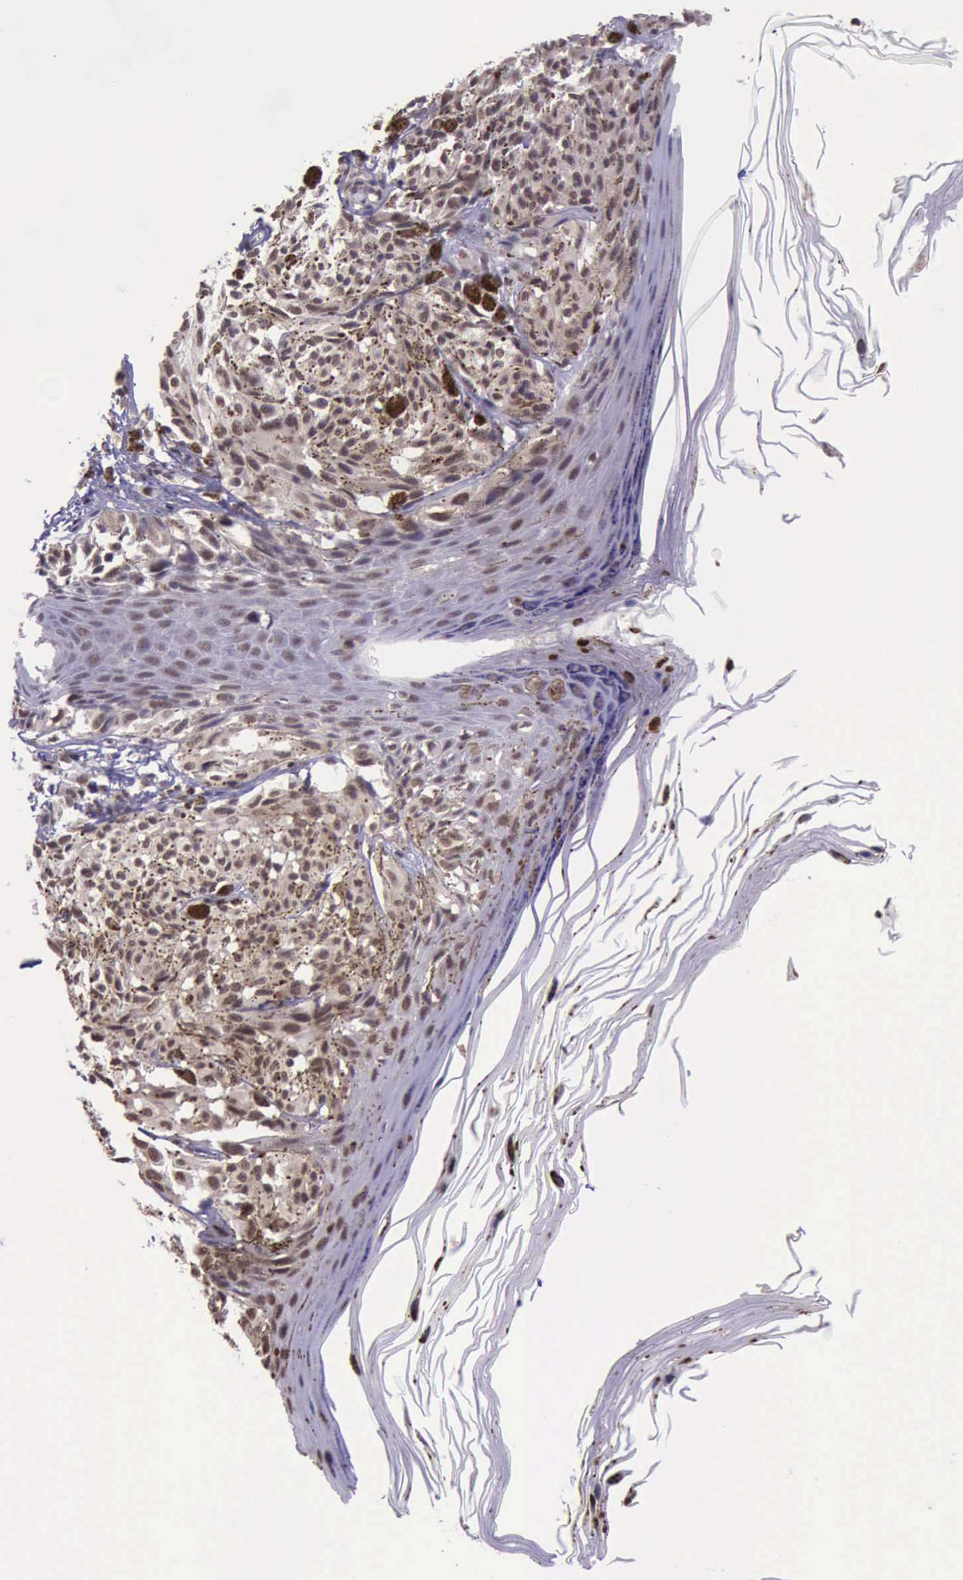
{"staining": {"intensity": "moderate", "quantity": ">75%", "location": "cytoplasmic/membranous,nuclear"}, "tissue": "melanoma", "cell_type": "Tumor cells", "image_type": "cancer", "snomed": [{"axis": "morphology", "description": "Malignant melanoma, NOS"}, {"axis": "topography", "description": "Skin"}], "caption": "Human melanoma stained for a protein (brown) reveals moderate cytoplasmic/membranous and nuclear positive staining in approximately >75% of tumor cells.", "gene": "PRPF39", "patient": {"sex": "female", "age": 72}}